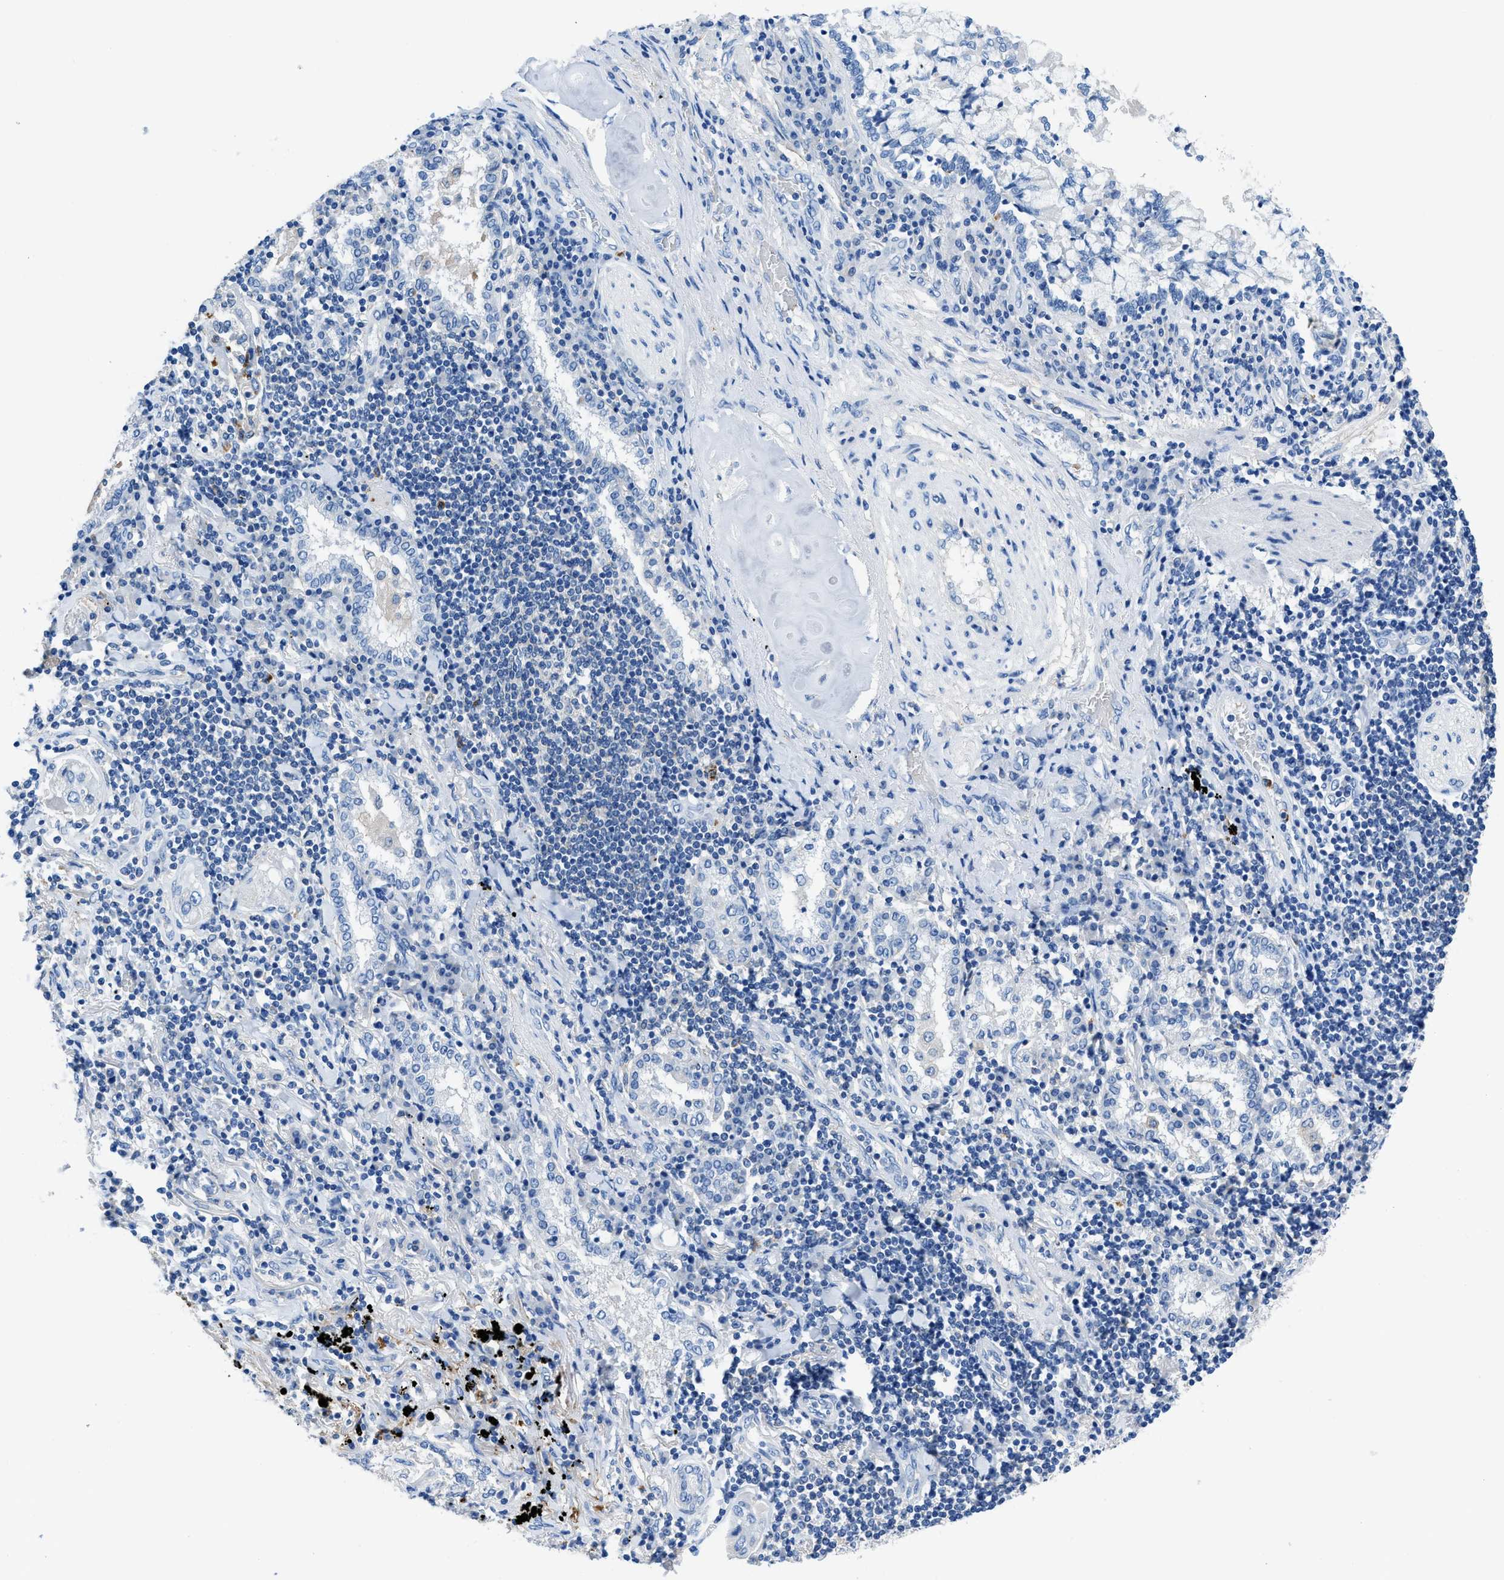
{"staining": {"intensity": "negative", "quantity": "none", "location": "none"}, "tissue": "lung cancer", "cell_type": "Tumor cells", "image_type": "cancer", "snomed": [{"axis": "morphology", "description": "Adenocarcinoma, NOS"}, {"axis": "topography", "description": "Lung"}], "caption": "Image shows no significant protein positivity in tumor cells of lung cancer.", "gene": "NEB", "patient": {"sex": "female", "age": 65}}